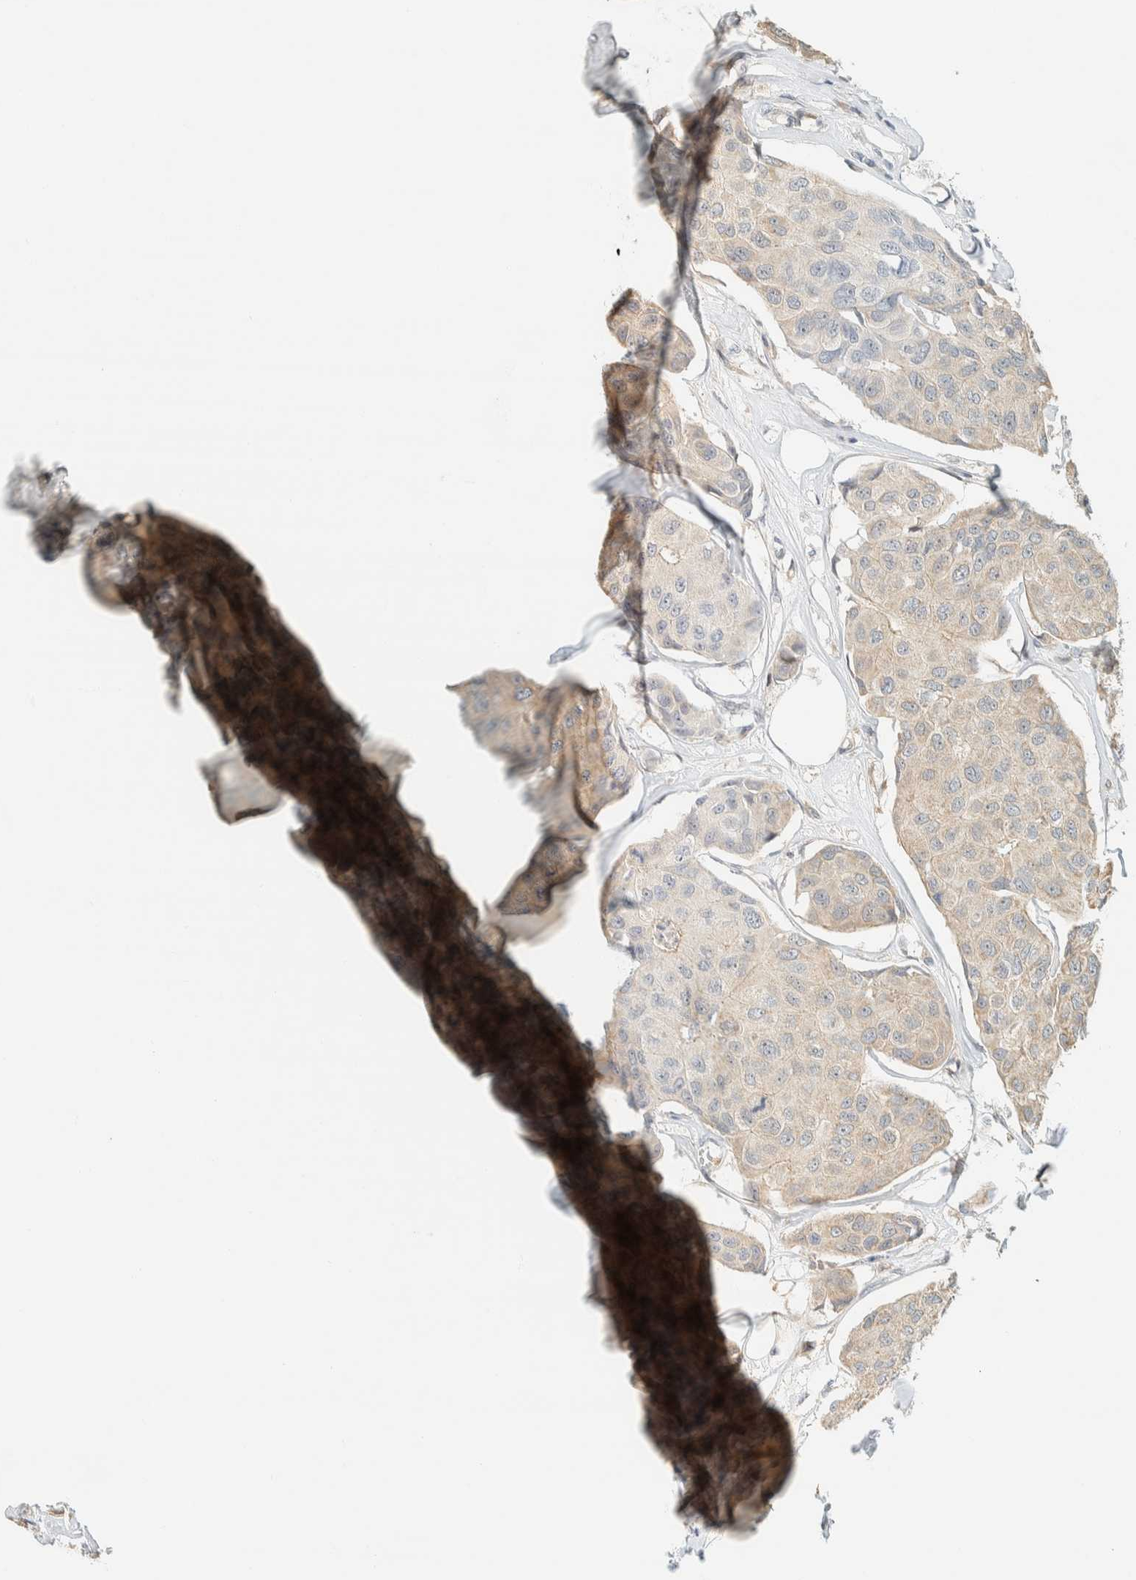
{"staining": {"intensity": "weak", "quantity": "25%-75%", "location": "cytoplasmic/membranous"}, "tissue": "breast cancer", "cell_type": "Tumor cells", "image_type": "cancer", "snomed": [{"axis": "morphology", "description": "Duct carcinoma"}, {"axis": "topography", "description": "Breast"}], "caption": "High-magnification brightfield microscopy of infiltrating ductal carcinoma (breast) stained with DAB (3,3'-diaminobenzidine) (brown) and counterstained with hematoxylin (blue). tumor cells exhibit weak cytoplasmic/membranous staining is present in approximately25%-75% of cells.", "gene": "CCDC171", "patient": {"sex": "female", "age": 80}}